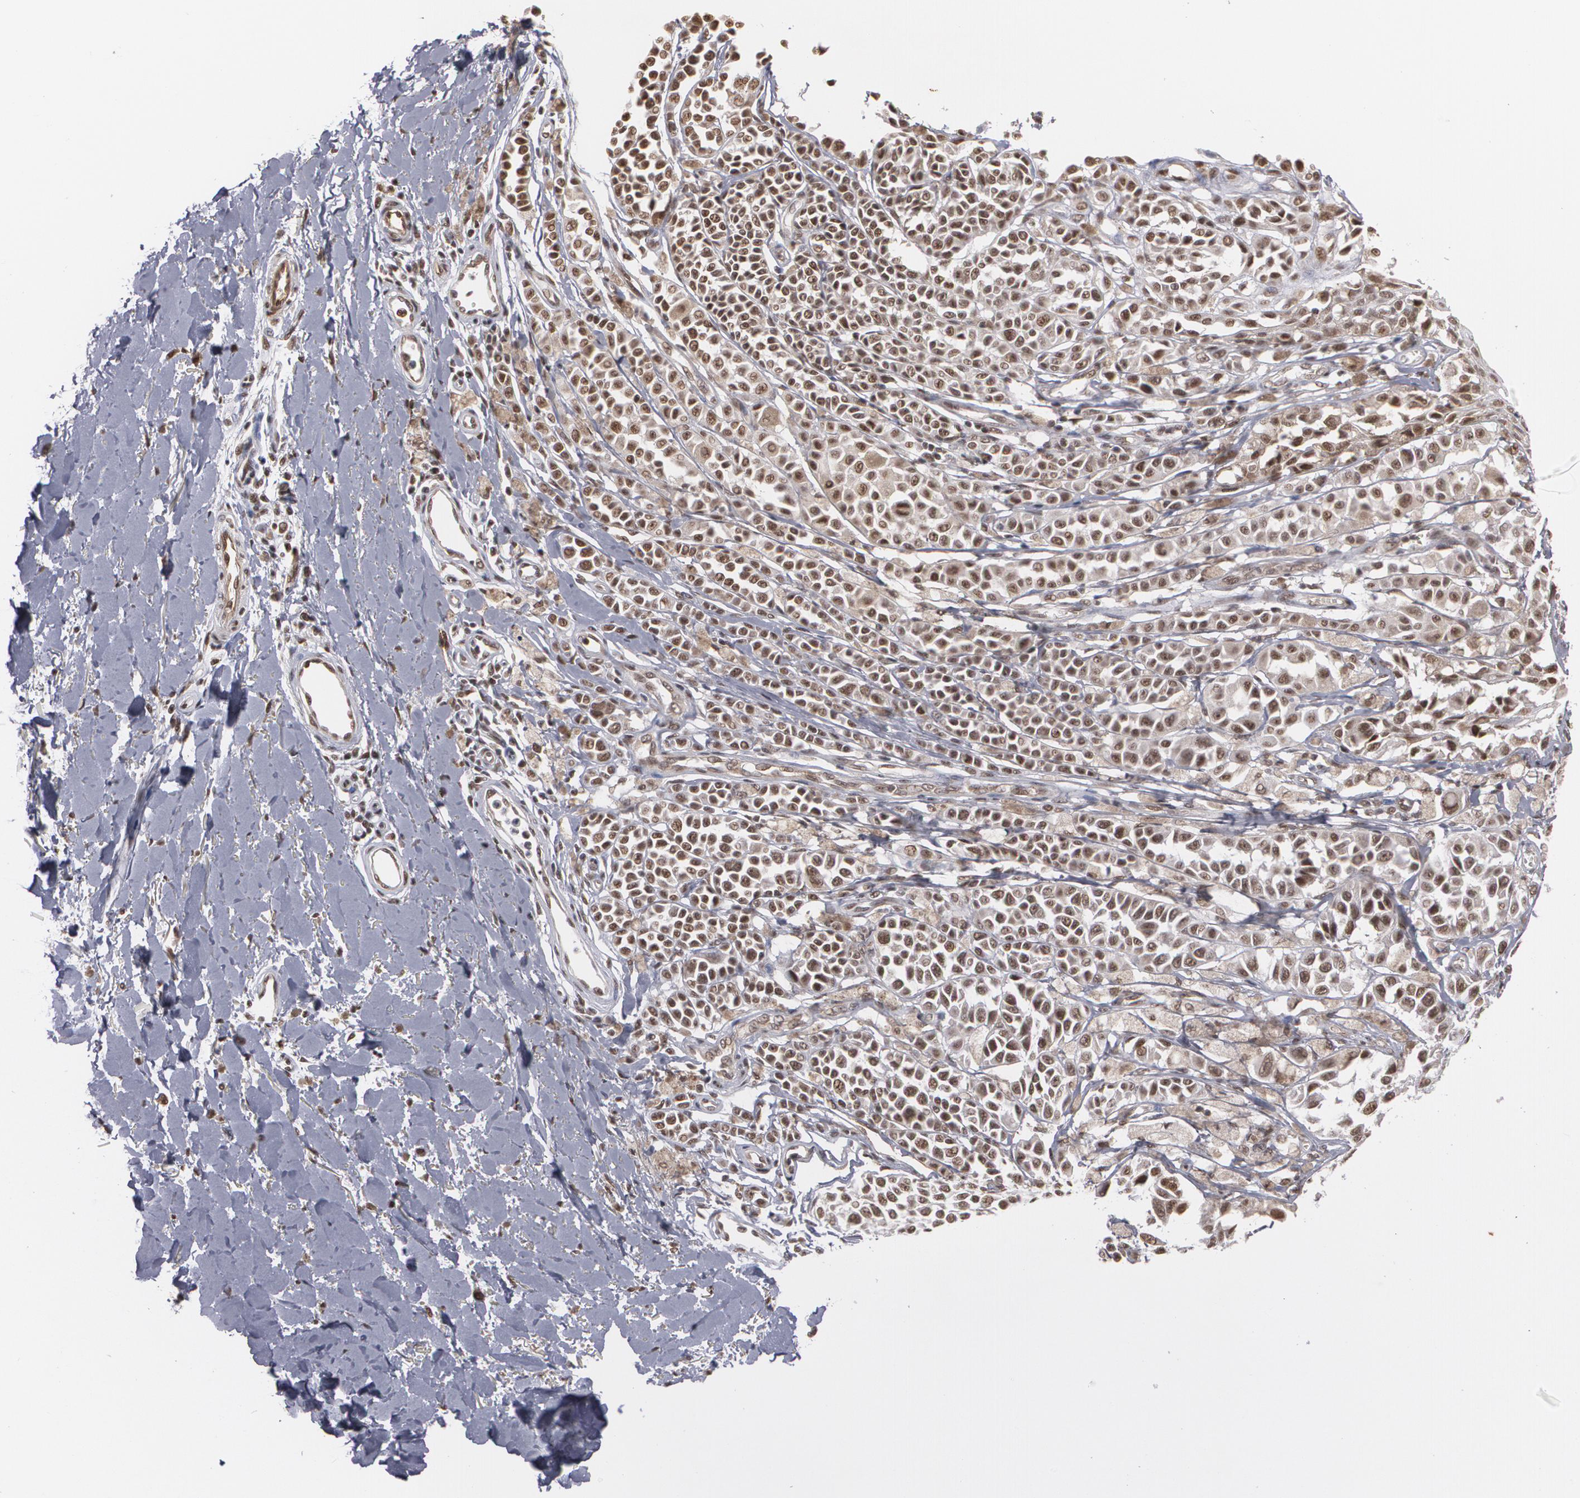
{"staining": {"intensity": "moderate", "quantity": ">75%", "location": "cytoplasmic/membranous,nuclear"}, "tissue": "melanoma", "cell_type": "Tumor cells", "image_type": "cancer", "snomed": [{"axis": "morphology", "description": "Malignant melanoma, NOS"}, {"axis": "topography", "description": "Skin"}], "caption": "Immunohistochemistry (IHC) image of neoplastic tissue: human melanoma stained using immunohistochemistry (IHC) displays medium levels of moderate protein expression localized specifically in the cytoplasmic/membranous and nuclear of tumor cells, appearing as a cytoplasmic/membranous and nuclear brown color.", "gene": "ZNF75A", "patient": {"sex": "female", "age": 38}}